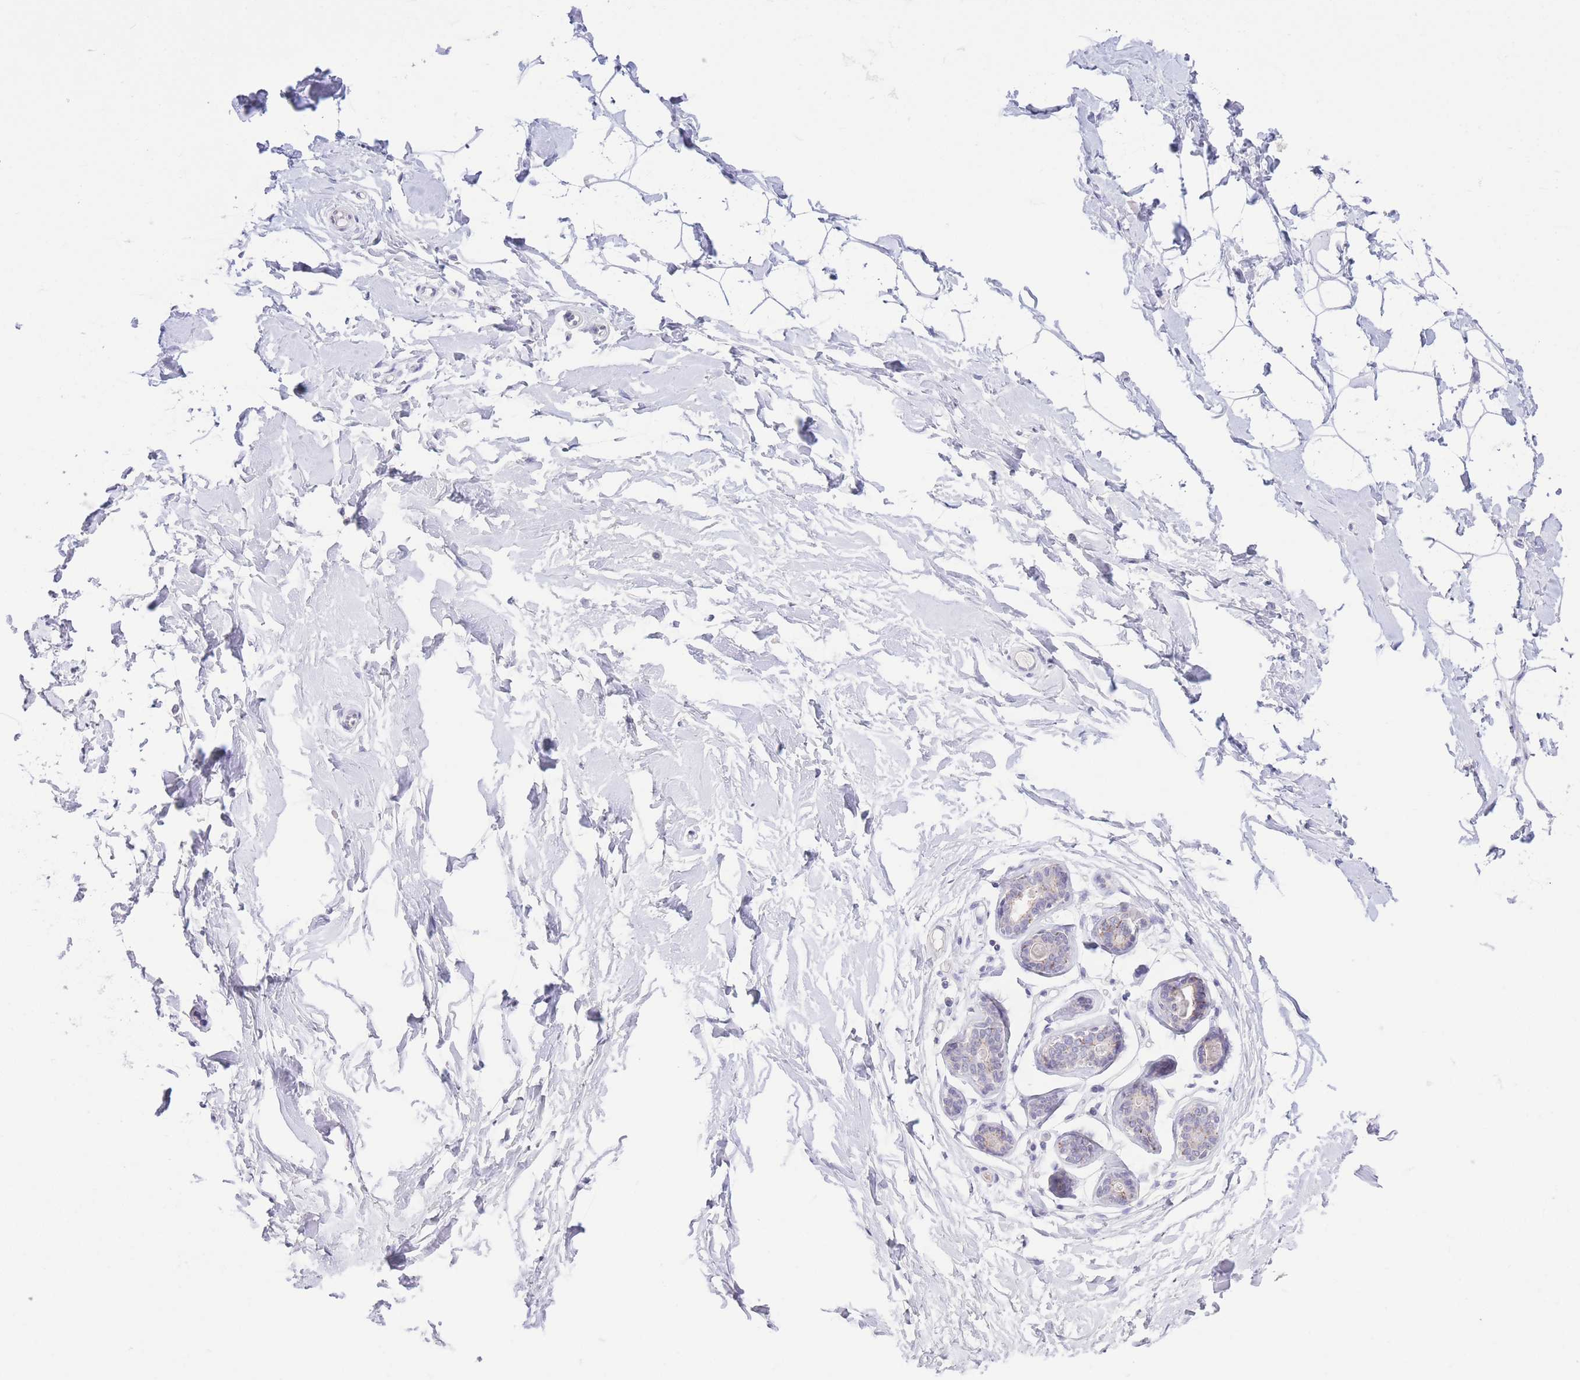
{"staining": {"intensity": "negative", "quantity": "none", "location": "none"}, "tissue": "breast", "cell_type": "Adipocytes", "image_type": "normal", "snomed": [{"axis": "morphology", "description": "Normal tissue, NOS"}, {"axis": "topography", "description": "Breast"}], "caption": "Immunohistochemistry (IHC) image of unremarkable human breast stained for a protein (brown), which displays no expression in adipocytes. (Stains: DAB immunohistochemistry with hematoxylin counter stain, Microscopy: brightfield microscopy at high magnification).", "gene": "LCLAT1", "patient": {"sex": "female", "age": 23}}